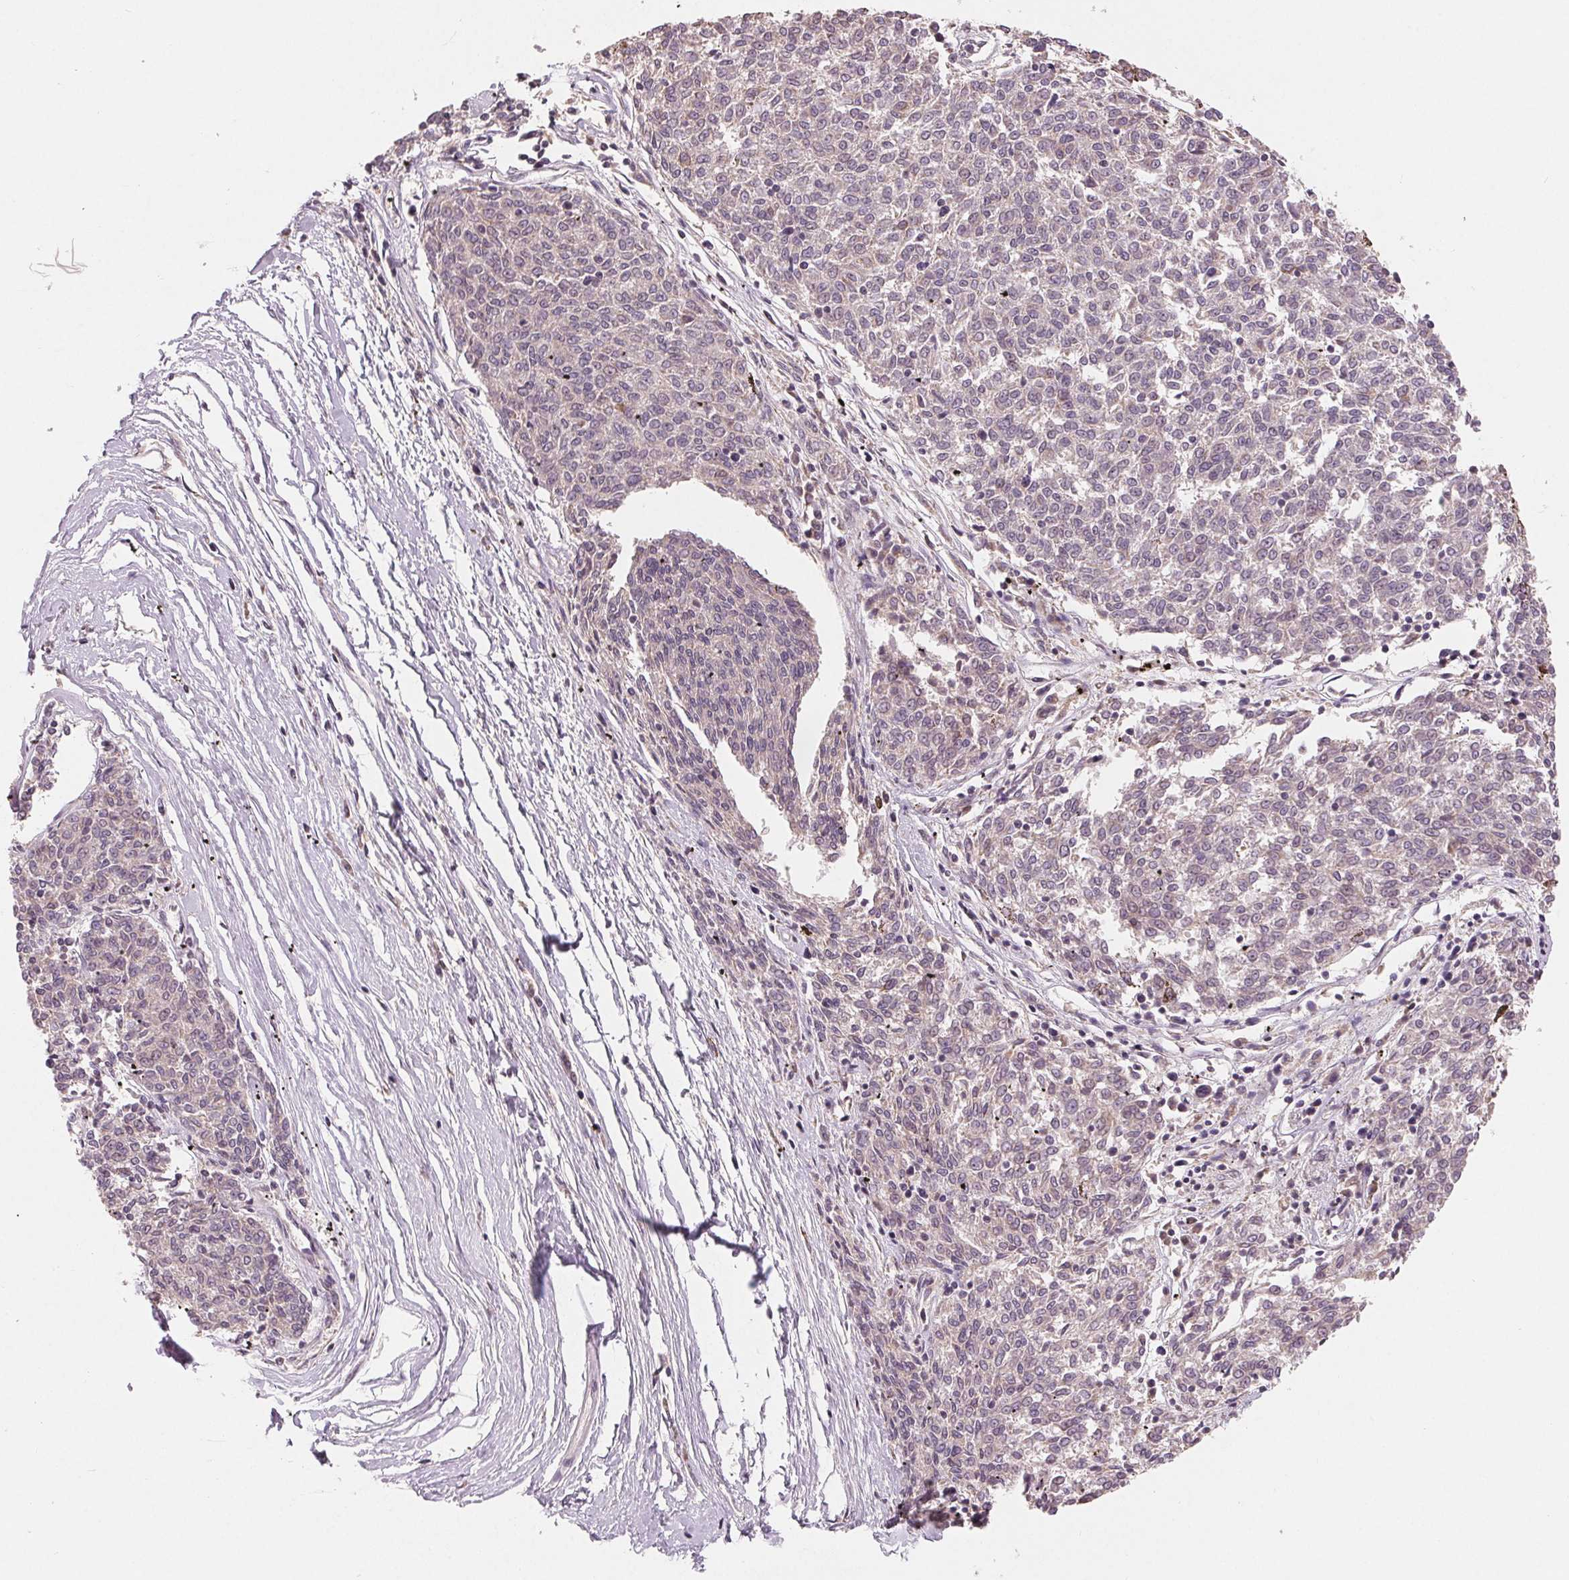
{"staining": {"intensity": "negative", "quantity": "none", "location": "none"}, "tissue": "melanoma", "cell_type": "Tumor cells", "image_type": "cancer", "snomed": [{"axis": "morphology", "description": "Malignant melanoma, NOS"}, {"axis": "topography", "description": "Skin"}], "caption": "This is an IHC image of human melanoma. There is no positivity in tumor cells.", "gene": "AQP8", "patient": {"sex": "female", "age": 72}}